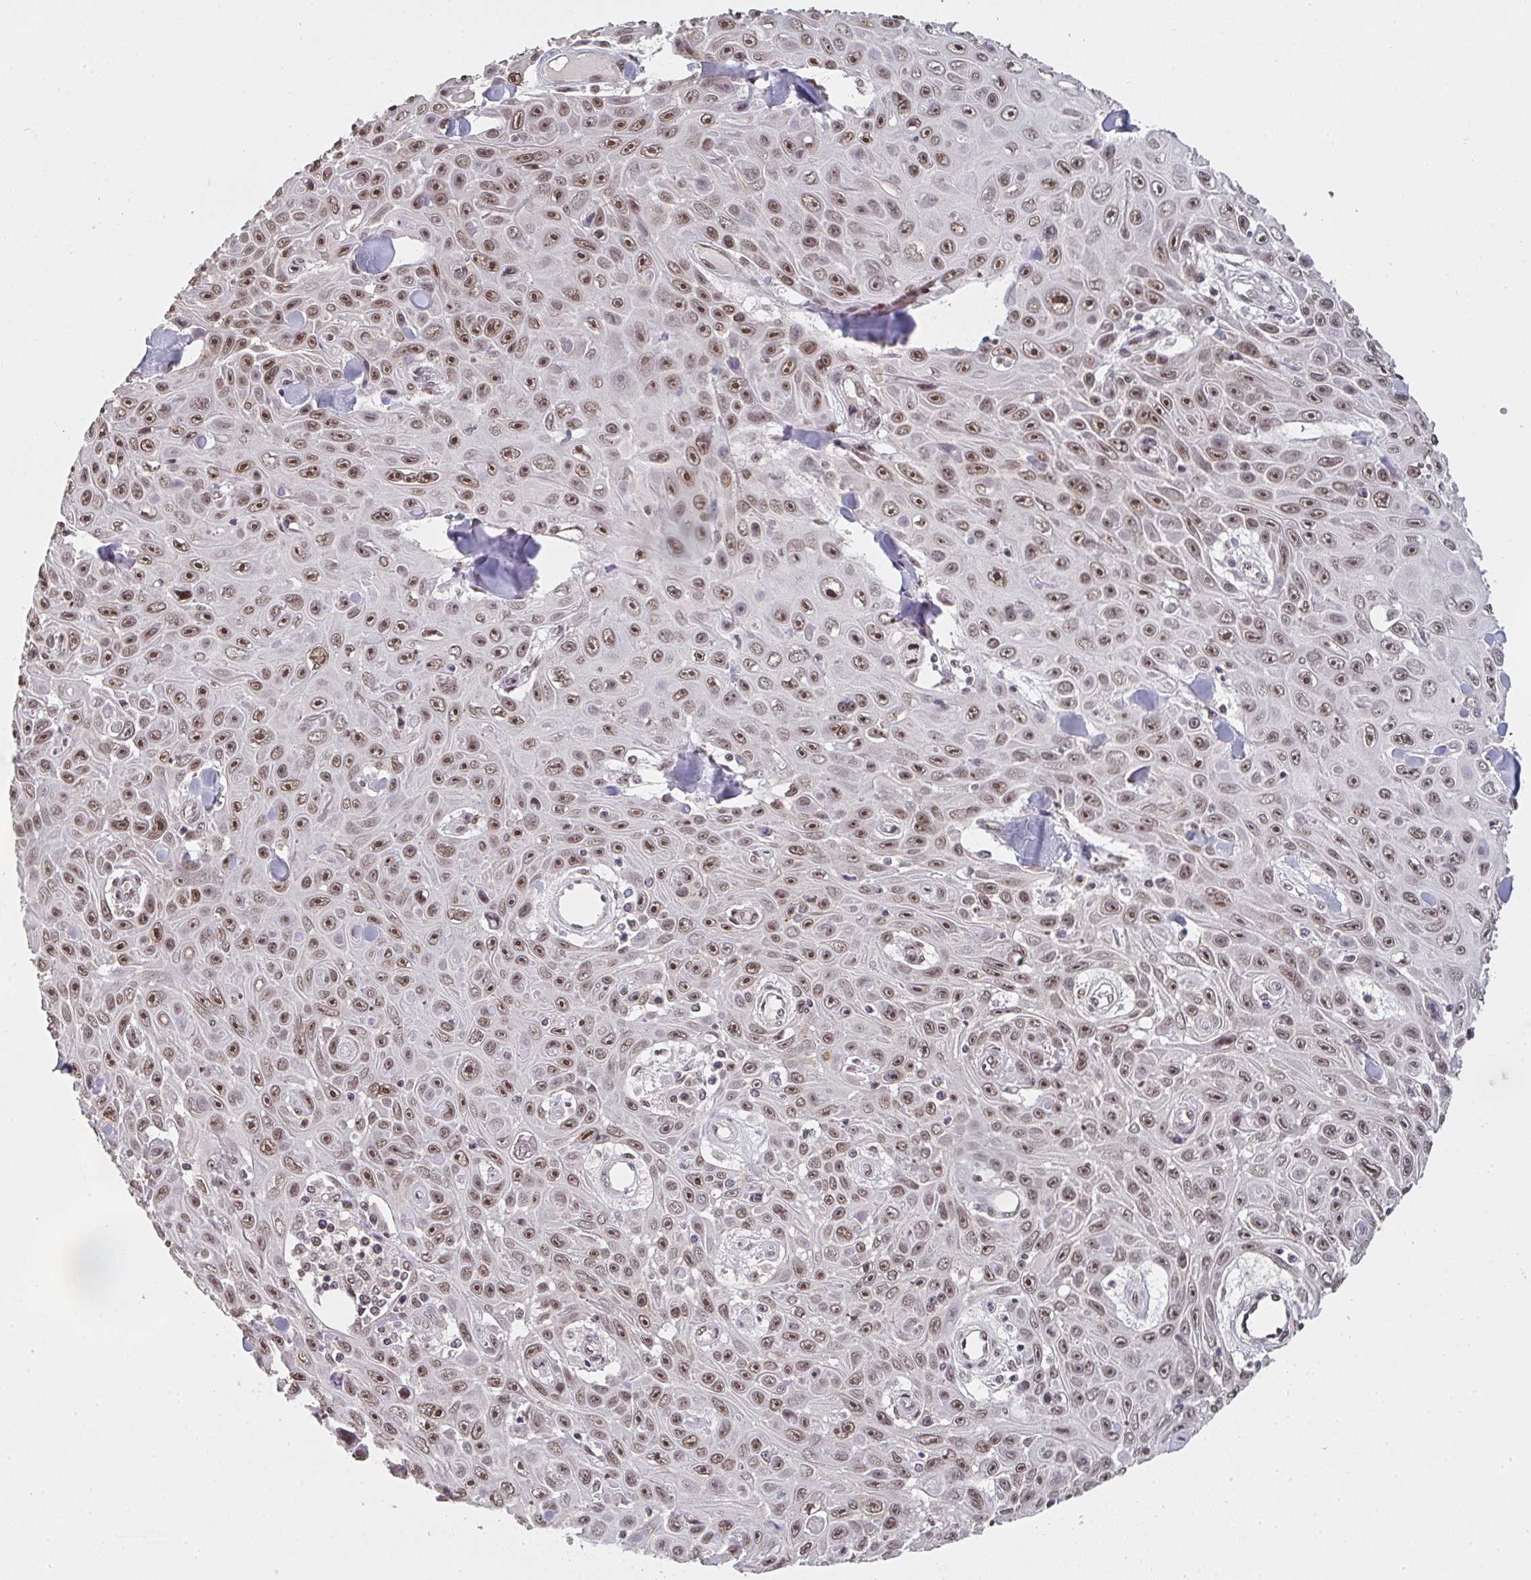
{"staining": {"intensity": "moderate", "quantity": ">75%", "location": "nuclear"}, "tissue": "skin cancer", "cell_type": "Tumor cells", "image_type": "cancer", "snomed": [{"axis": "morphology", "description": "Squamous cell carcinoma, NOS"}, {"axis": "topography", "description": "Skin"}], "caption": "High-magnification brightfield microscopy of skin cancer stained with DAB (brown) and counterstained with hematoxylin (blue). tumor cells exhibit moderate nuclear expression is identified in approximately>75% of cells. (IHC, brightfield microscopy, high magnification).", "gene": "DKC1", "patient": {"sex": "male", "age": 82}}